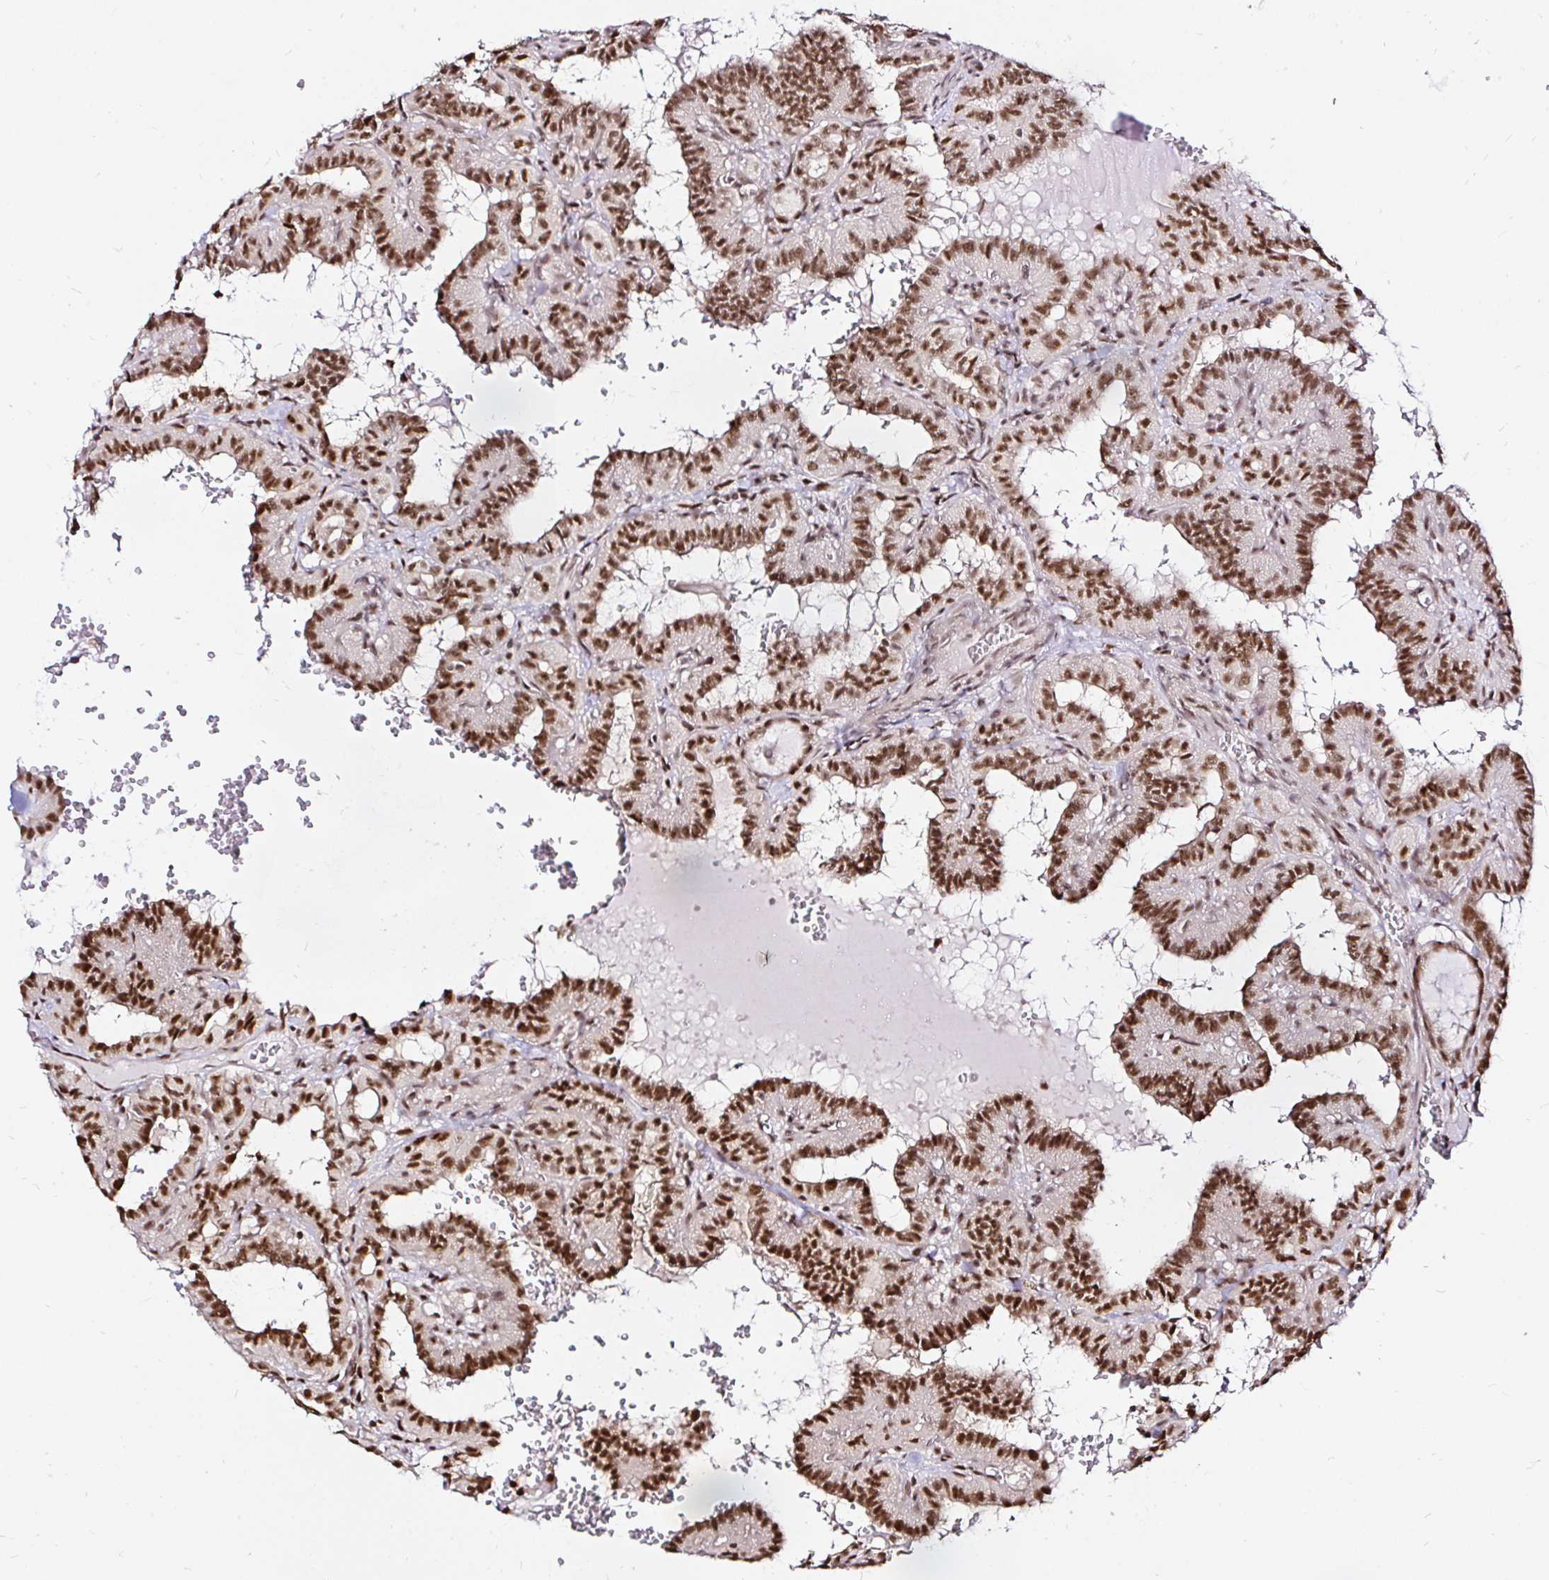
{"staining": {"intensity": "moderate", "quantity": ">75%", "location": "nuclear"}, "tissue": "thyroid cancer", "cell_type": "Tumor cells", "image_type": "cancer", "snomed": [{"axis": "morphology", "description": "Papillary adenocarcinoma, NOS"}, {"axis": "topography", "description": "Thyroid gland"}], "caption": "There is medium levels of moderate nuclear staining in tumor cells of thyroid papillary adenocarcinoma, as demonstrated by immunohistochemical staining (brown color).", "gene": "SNRPC", "patient": {"sex": "female", "age": 21}}